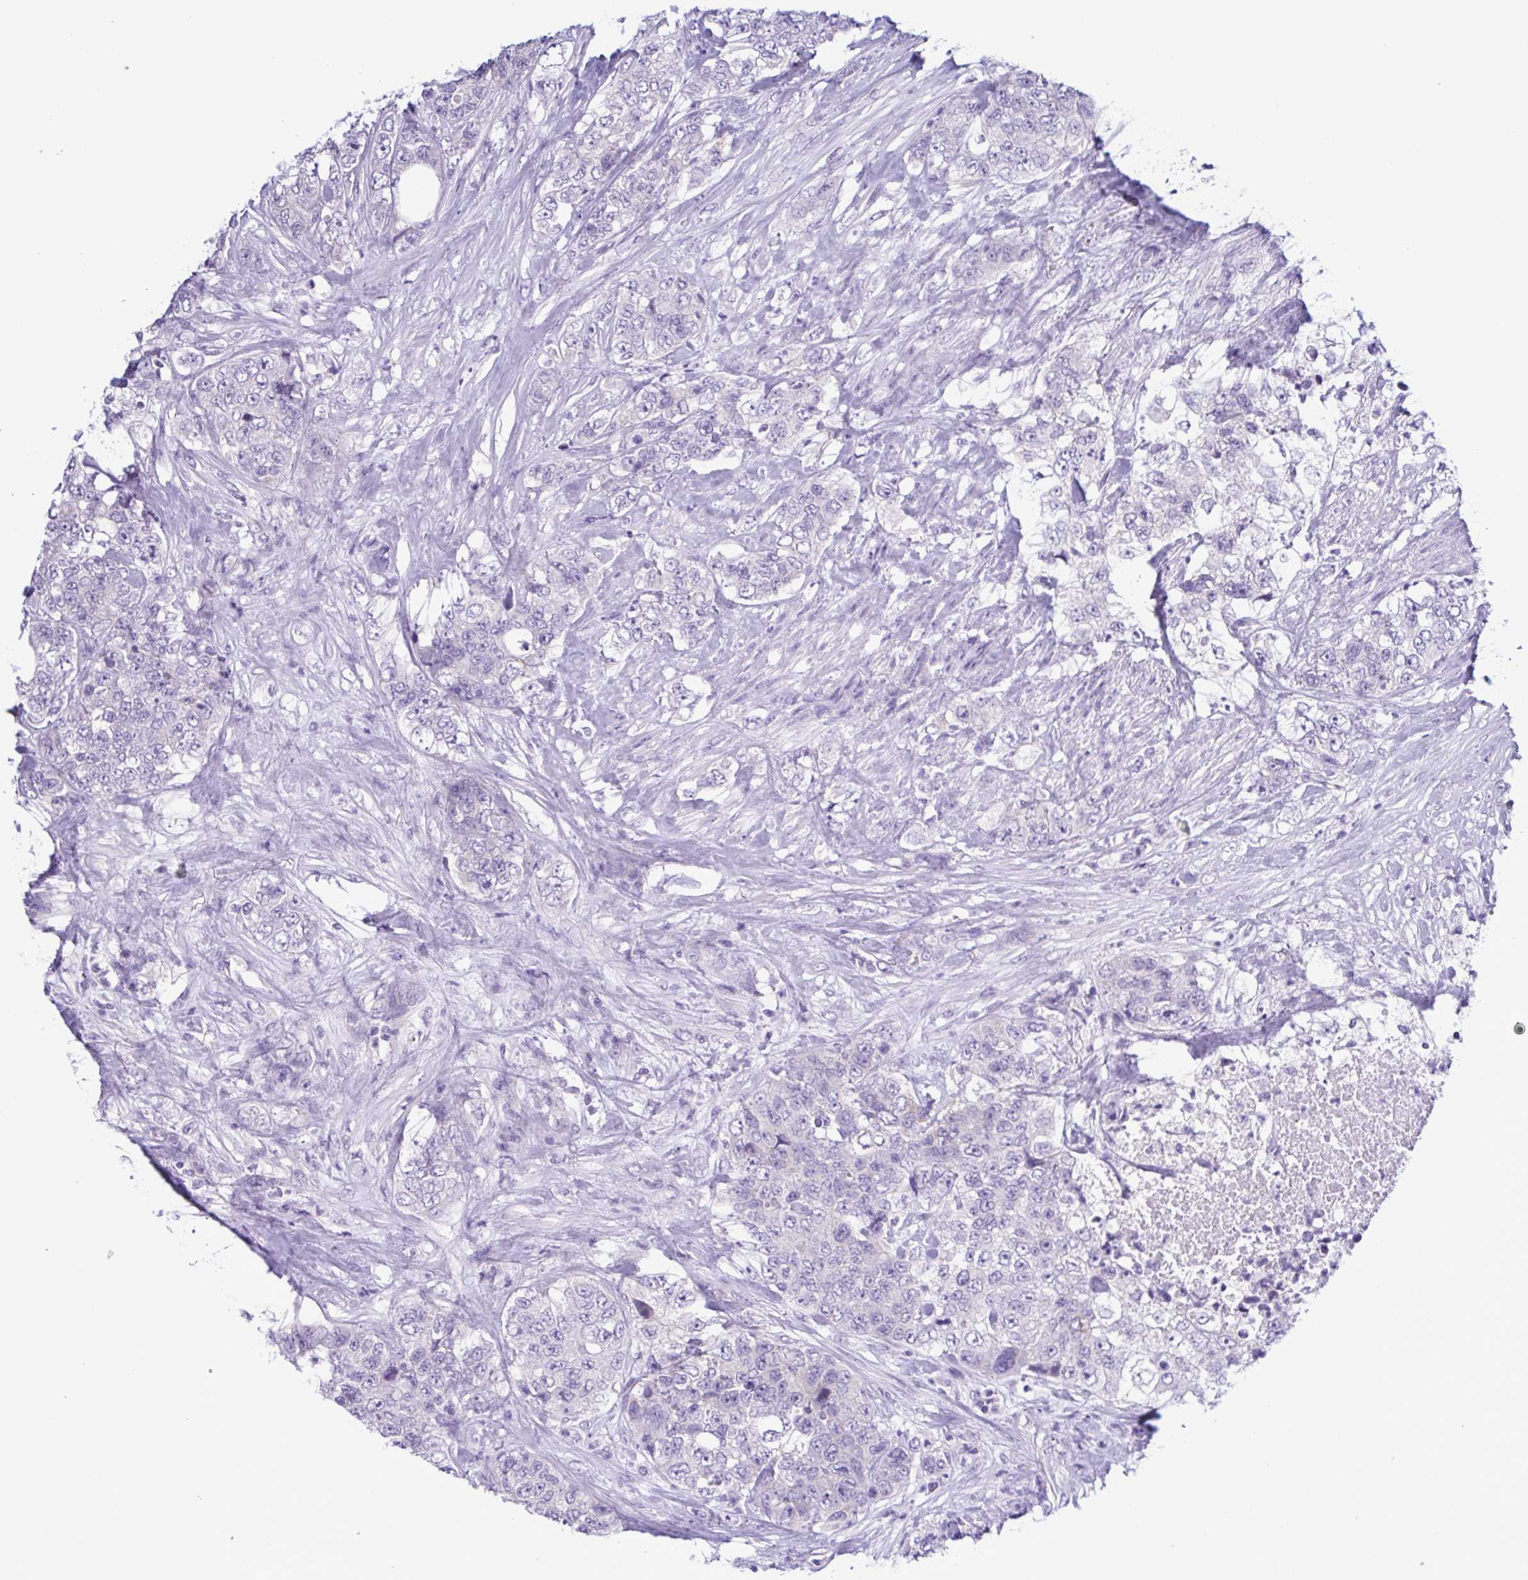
{"staining": {"intensity": "negative", "quantity": "none", "location": "none"}, "tissue": "urothelial cancer", "cell_type": "Tumor cells", "image_type": "cancer", "snomed": [{"axis": "morphology", "description": "Urothelial carcinoma, High grade"}, {"axis": "topography", "description": "Urinary bladder"}], "caption": "The micrograph displays no significant expression in tumor cells of urothelial cancer.", "gene": "INAFM1", "patient": {"sex": "female", "age": 78}}